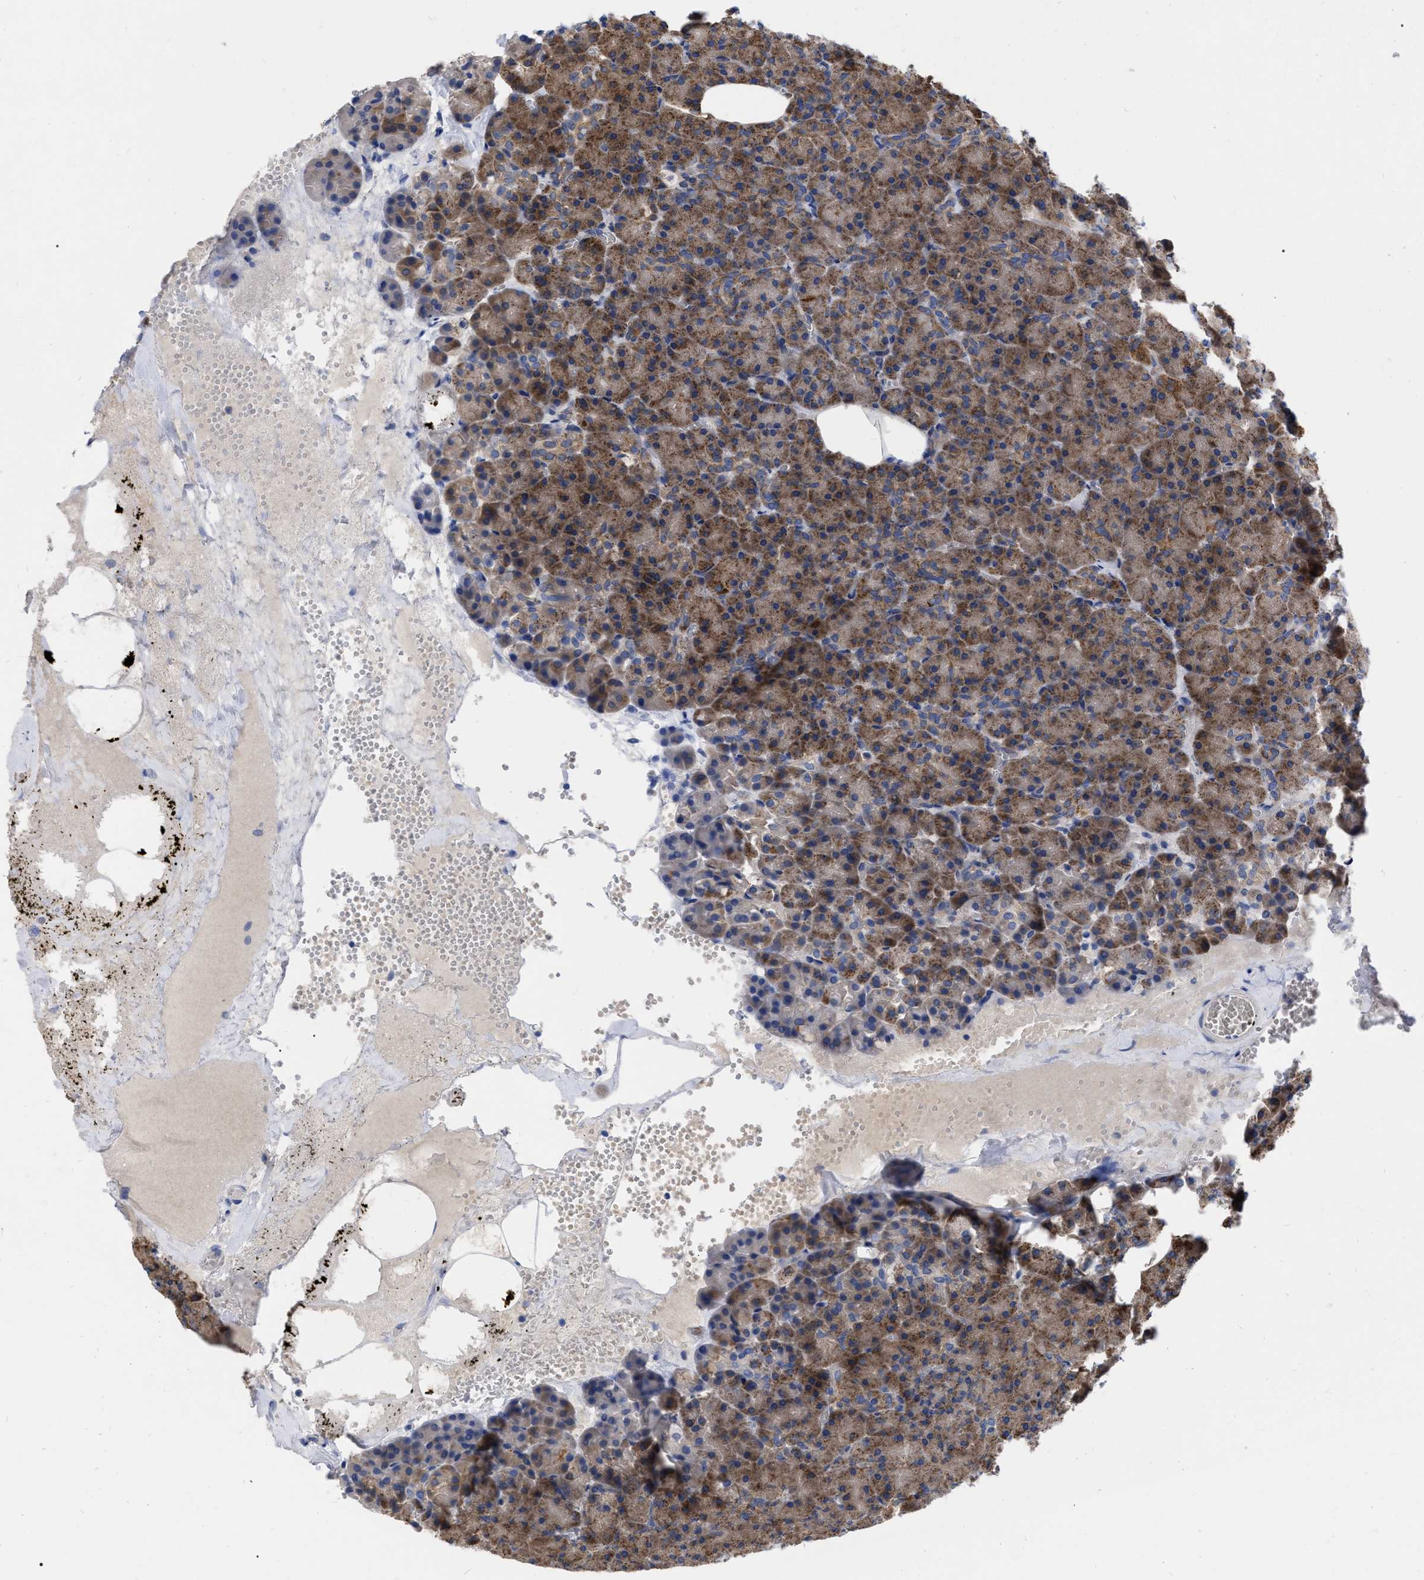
{"staining": {"intensity": "moderate", "quantity": ">75%", "location": "cytoplasmic/membranous"}, "tissue": "pancreas", "cell_type": "Exocrine glandular cells", "image_type": "normal", "snomed": [{"axis": "morphology", "description": "Normal tissue, NOS"}, {"axis": "morphology", "description": "Carcinoid, malignant, NOS"}, {"axis": "topography", "description": "Pancreas"}], "caption": "The photomicrograph displays immunohistochemical staining of normal pancreas. There is moderate cytoplasmic/membranous positivity is appreciated in about >75% of exocrine glandular cells.", "gene": "CDKN2C", "patient": {"sex": "female", "age": 35}}